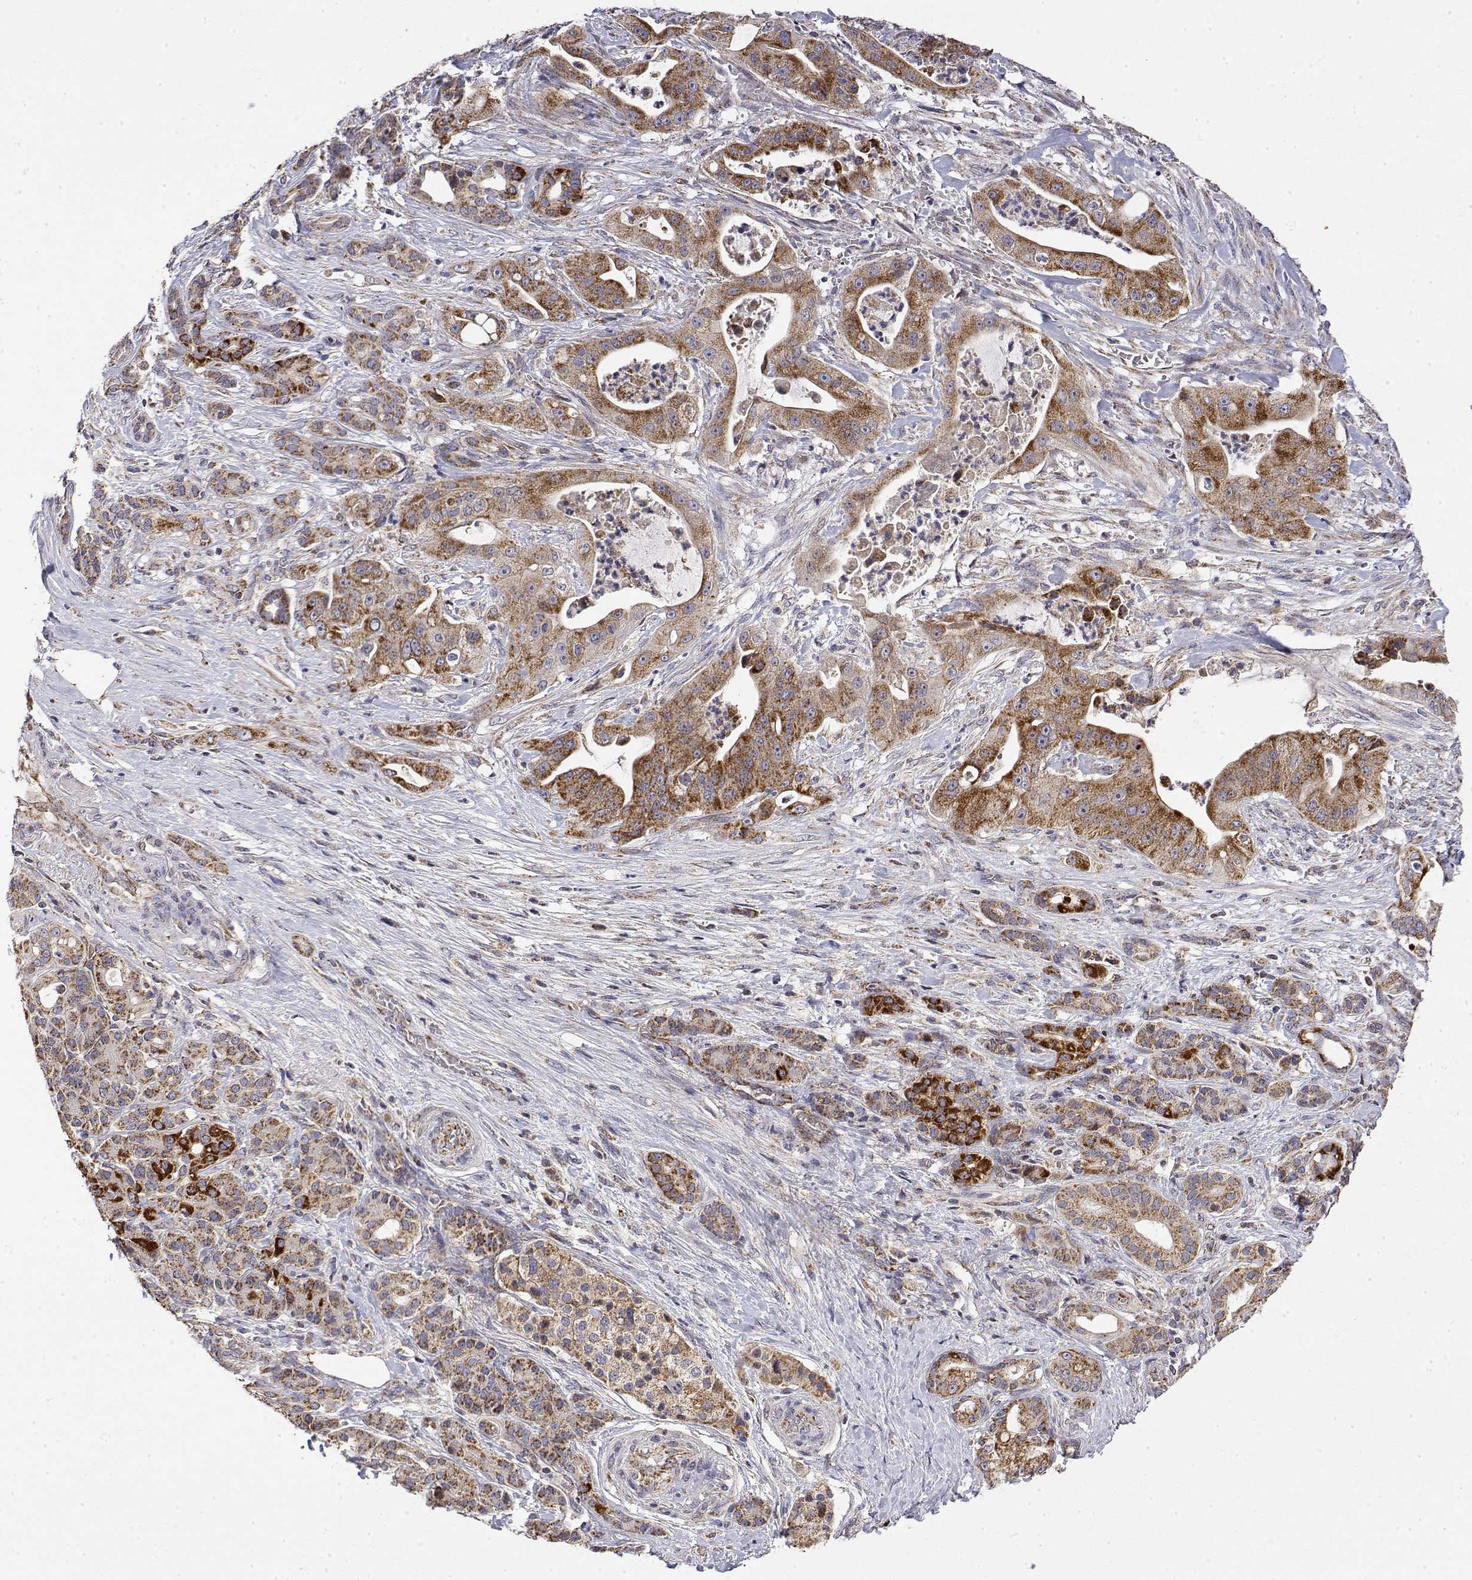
{"staining": {"intensity": "moderate", "quantity": ">75%", "location": "cytoplasmic/membranous"}, "tissue": "pancreatic cancer", "cell_type": "Tumor cells", "image_type": "cancer", "snomed": [{"axis": "morphology", "description": "Normal tissue, NOS"}, {"axis": "morphology", "description": "Inflammation, NOS"}, {"axis": "morphology", "description": "Adenocarcinoma, NOS"}, {"axis": "topography", "description": "Pancreas"}], "caption": "About >75% of tumor cells in human pancreatic adenocarcinoma demonstrate moderate cytoplasmic/membranous protein staining as visualized by brown immunohistochemical staining.", "gene": "GADD45GIP1", "patient": {"sex": "male", "age": 57}}